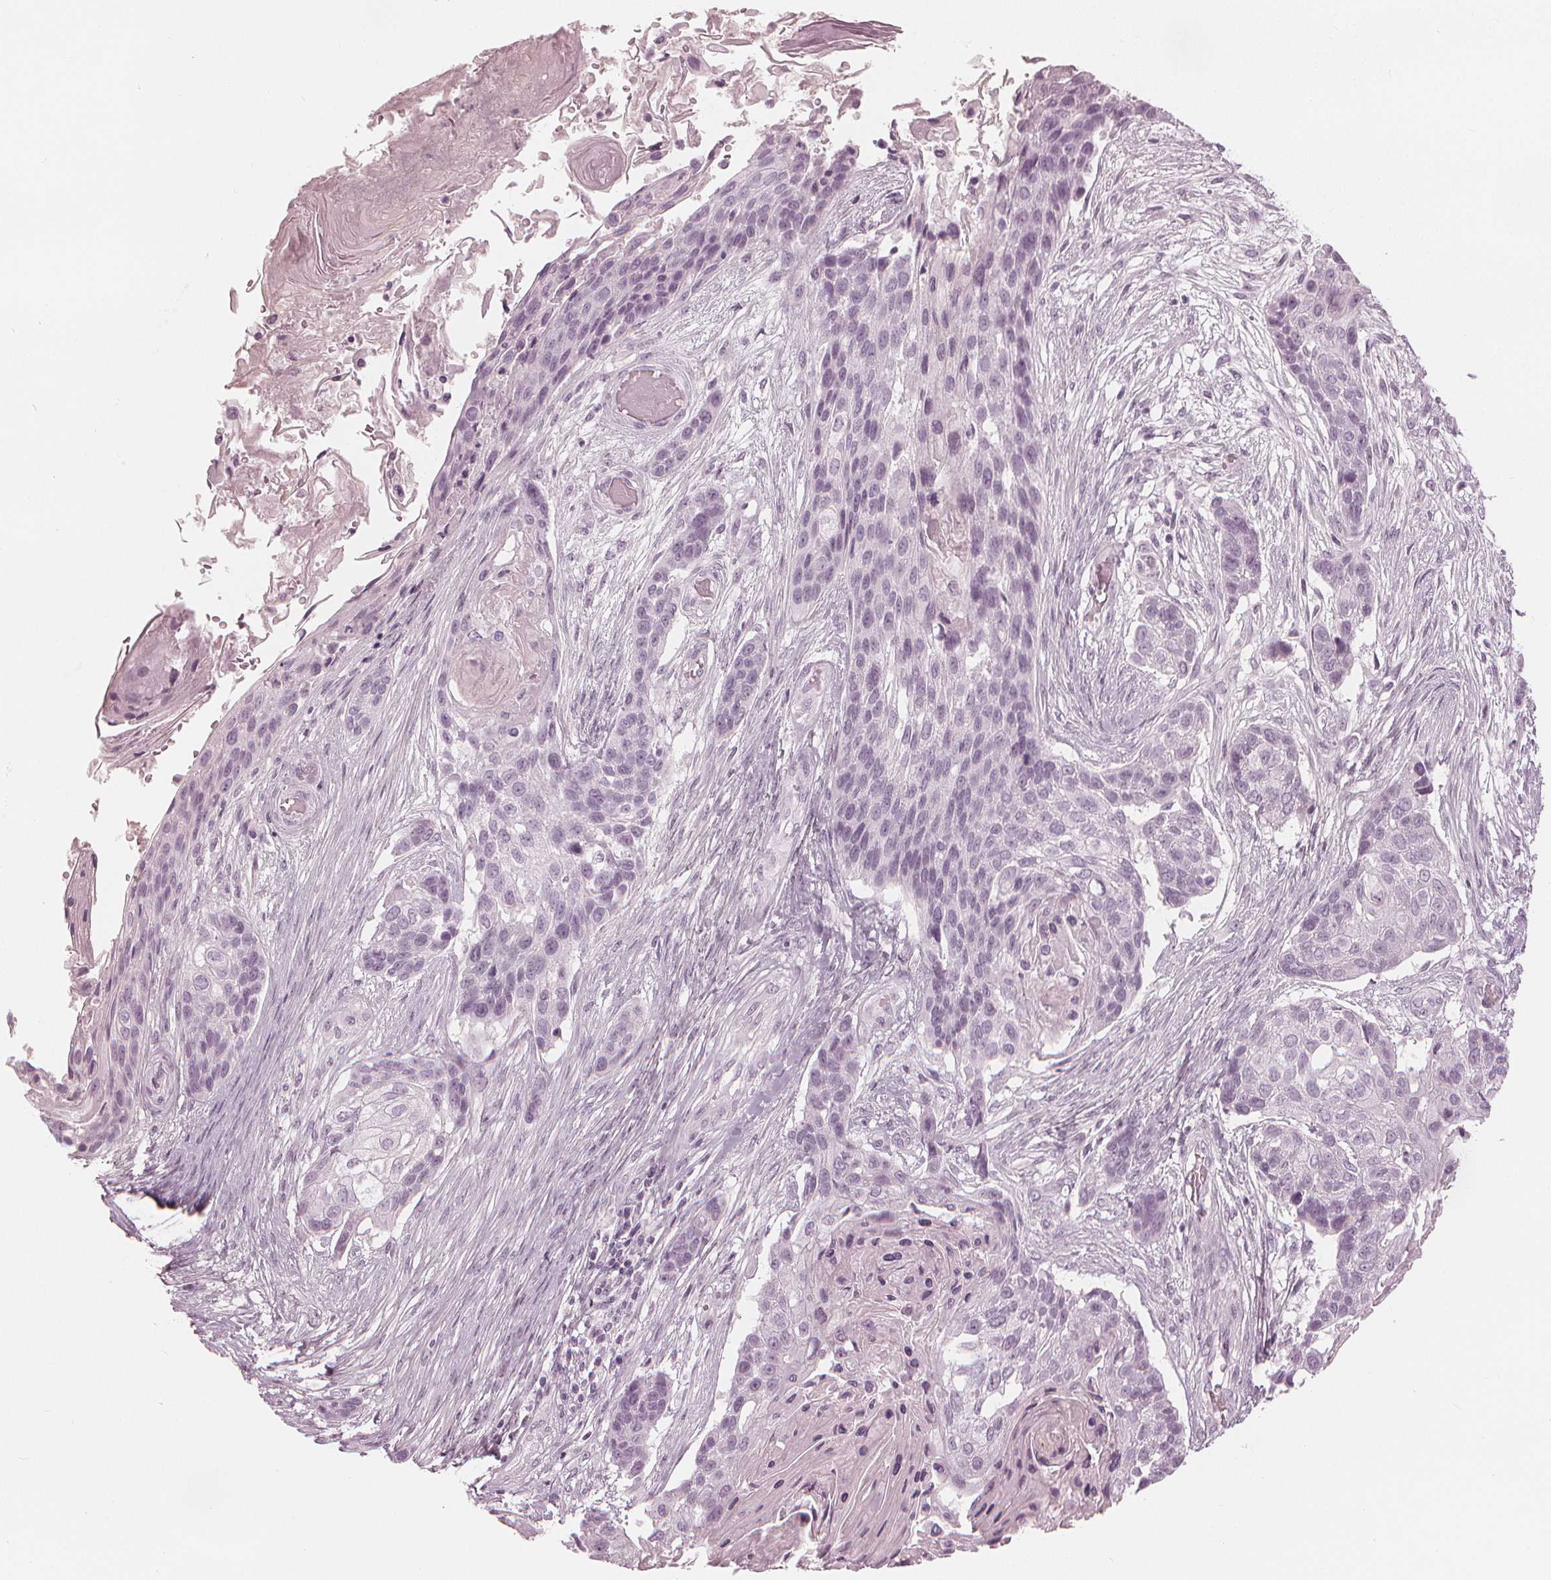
{"staining": {"intensity": "negative", "quantity": "none", "location": "none"}, "tissue": "lung cancer", "cell_type": "Tumor cells", "image_type": "cancer", "snomed": [{"axis": "morphology", "description": "Squamous cell carcinoma, NOS"}, {"axis": "topography", "description": "Lung"}], "caption": "Immunohistochemical staining of human lung cancer (squamous cell carcinoma) exhibits no significant expression in tumor cells. (DAB (3,3'-diaminobenzidine) immunohistochemistry visualized using brightfield microscopy, high magnification).", "gene": "PAEP", "patient": {"sex": "male", "age": 69}}